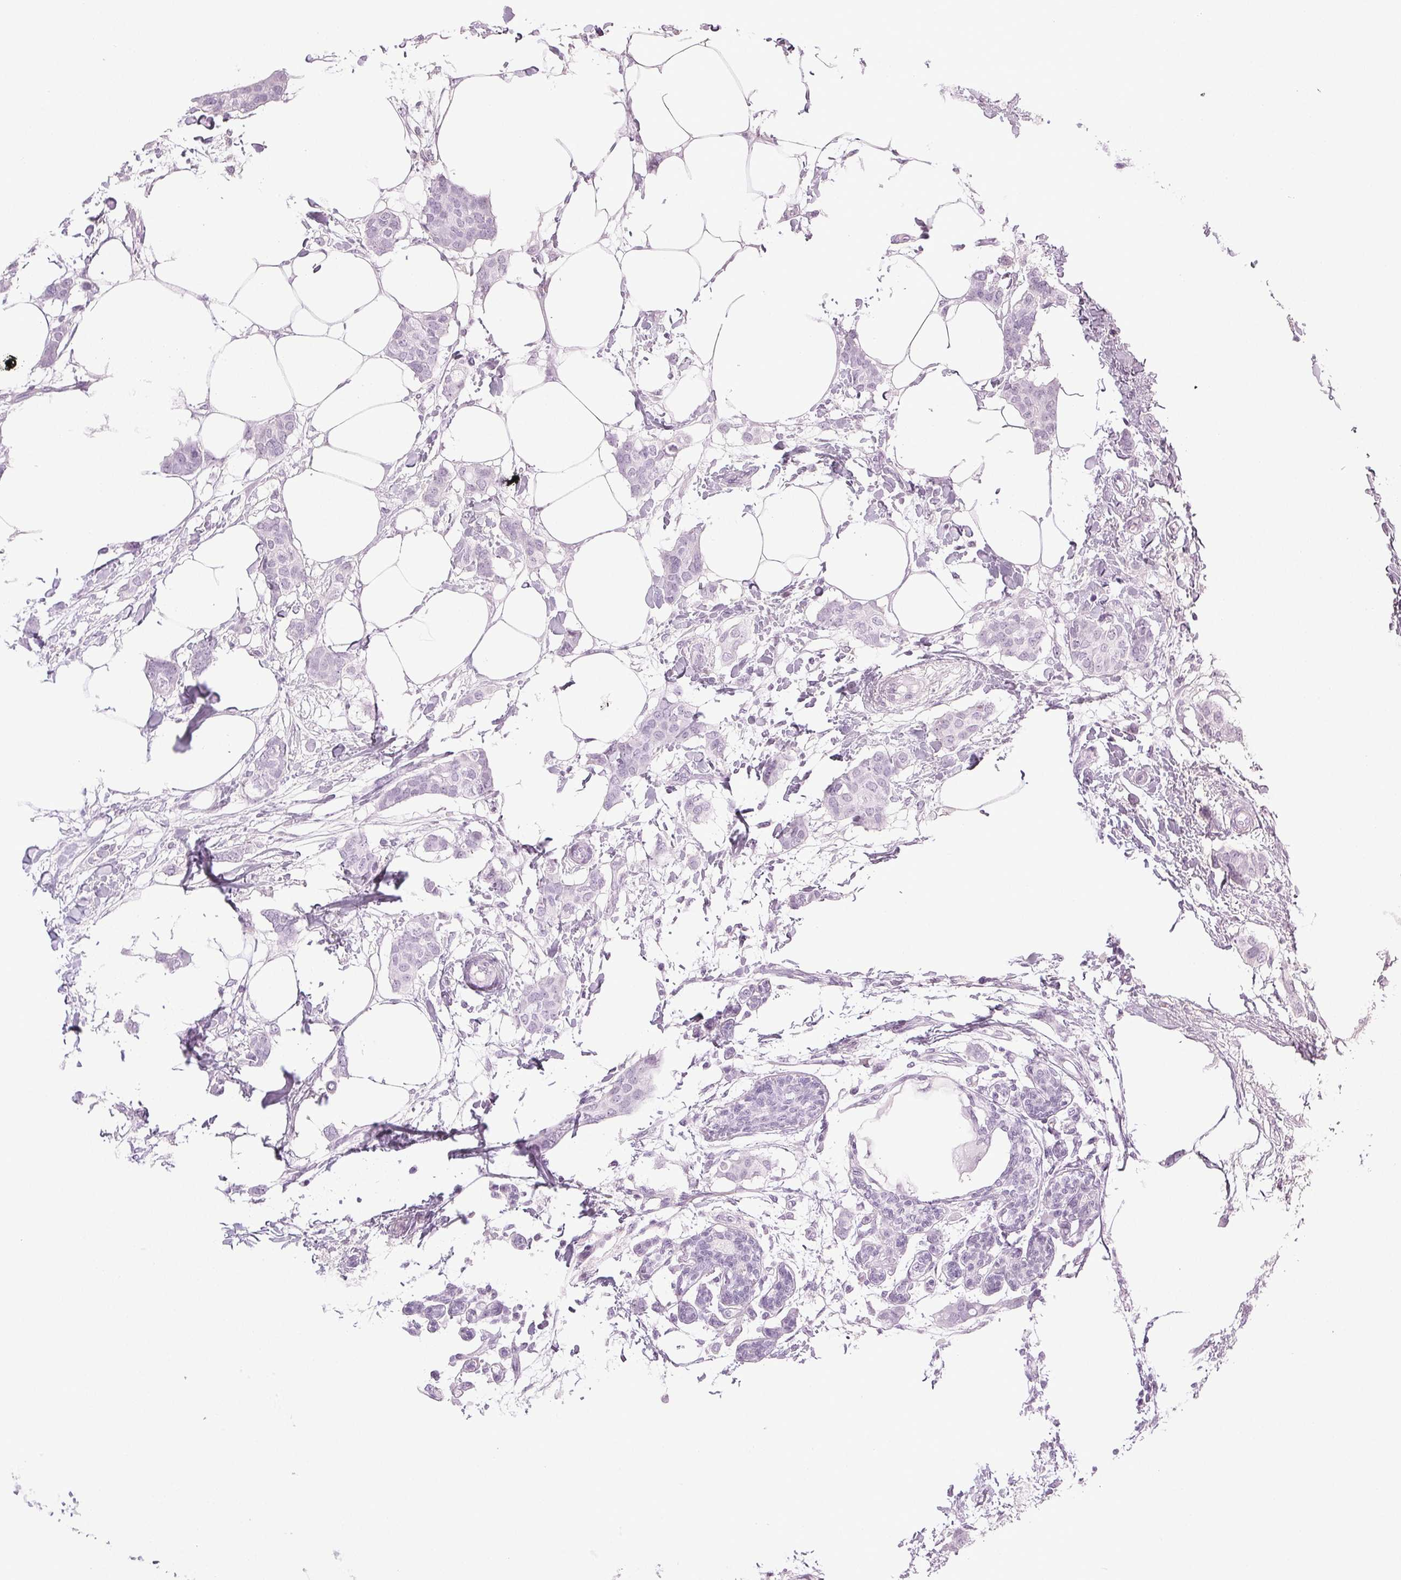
{"staining": {"intensity": "negative", "quantity": "none", "location": "none"}, "tissue": "breast cancer", "cell_type": "Tumor cells", "image_type": "cancer", "snomed": [{"axis": "morphology", "description": "Duct carcinoma"}, {"axis": "topography", "description": "Breast"}], "caption": "The micrograph displays no staining of tumor cells in breast infiltrating ductal carcinoma.", "gene": "COL7A1", "patient": {"sex": "female", "age": 62}}